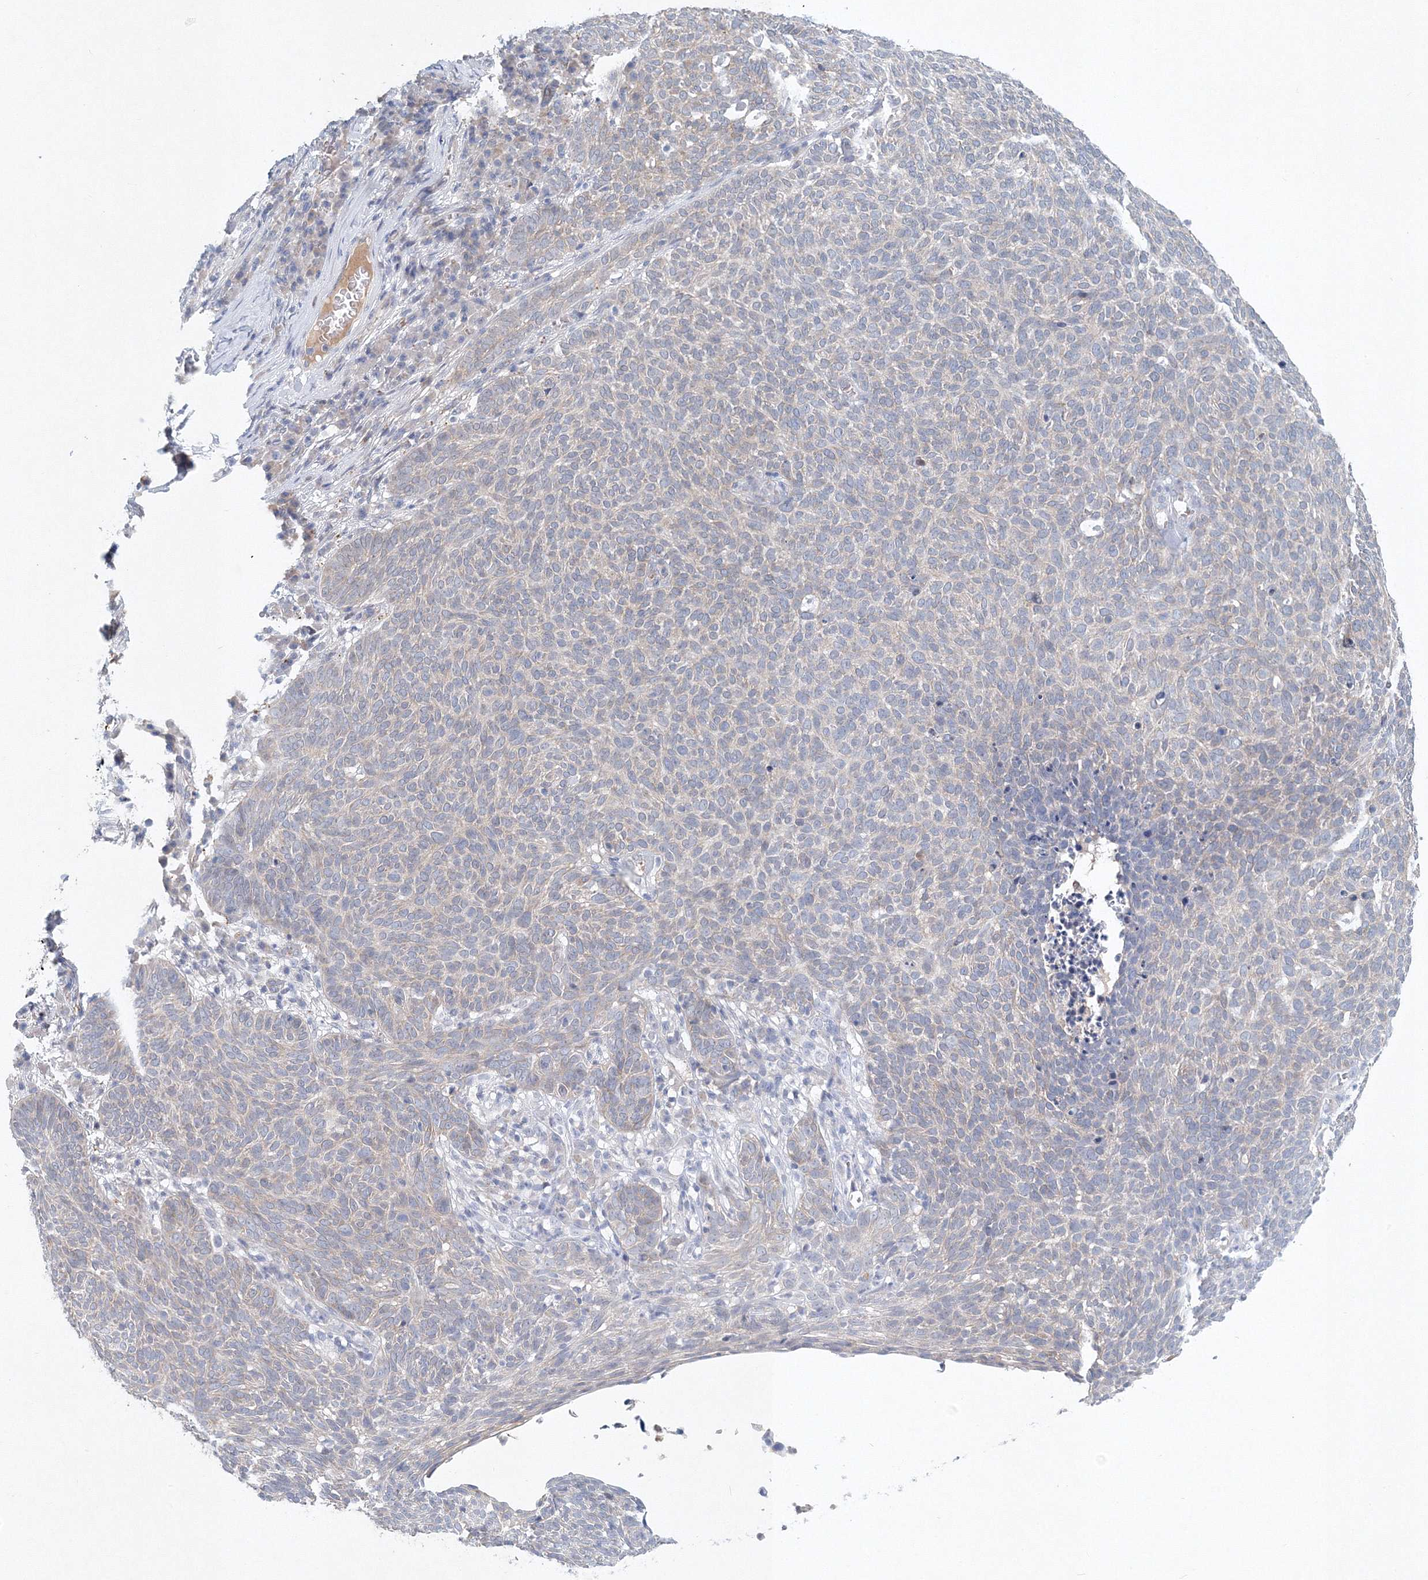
{"staining": {"intensity": "weak", "quantity": "<25%", "location": "cytoplasmic/membranous"}, "tissue": "skin cancer", "cell_type": "Tumor cells", "image_type": "cancer", "snomed": [{"axis": "morphology", "description": "Squamous cell carcinoma, NOS"}, {"axis": "topography", "description": "Skin"}], "caption": "A micrograph of human skin cancer (squamous cell carcinoma) is negative for staining in tumor cells.", "gene": "SH3BP5", "patient": {"sex": "female", "age": 90}}